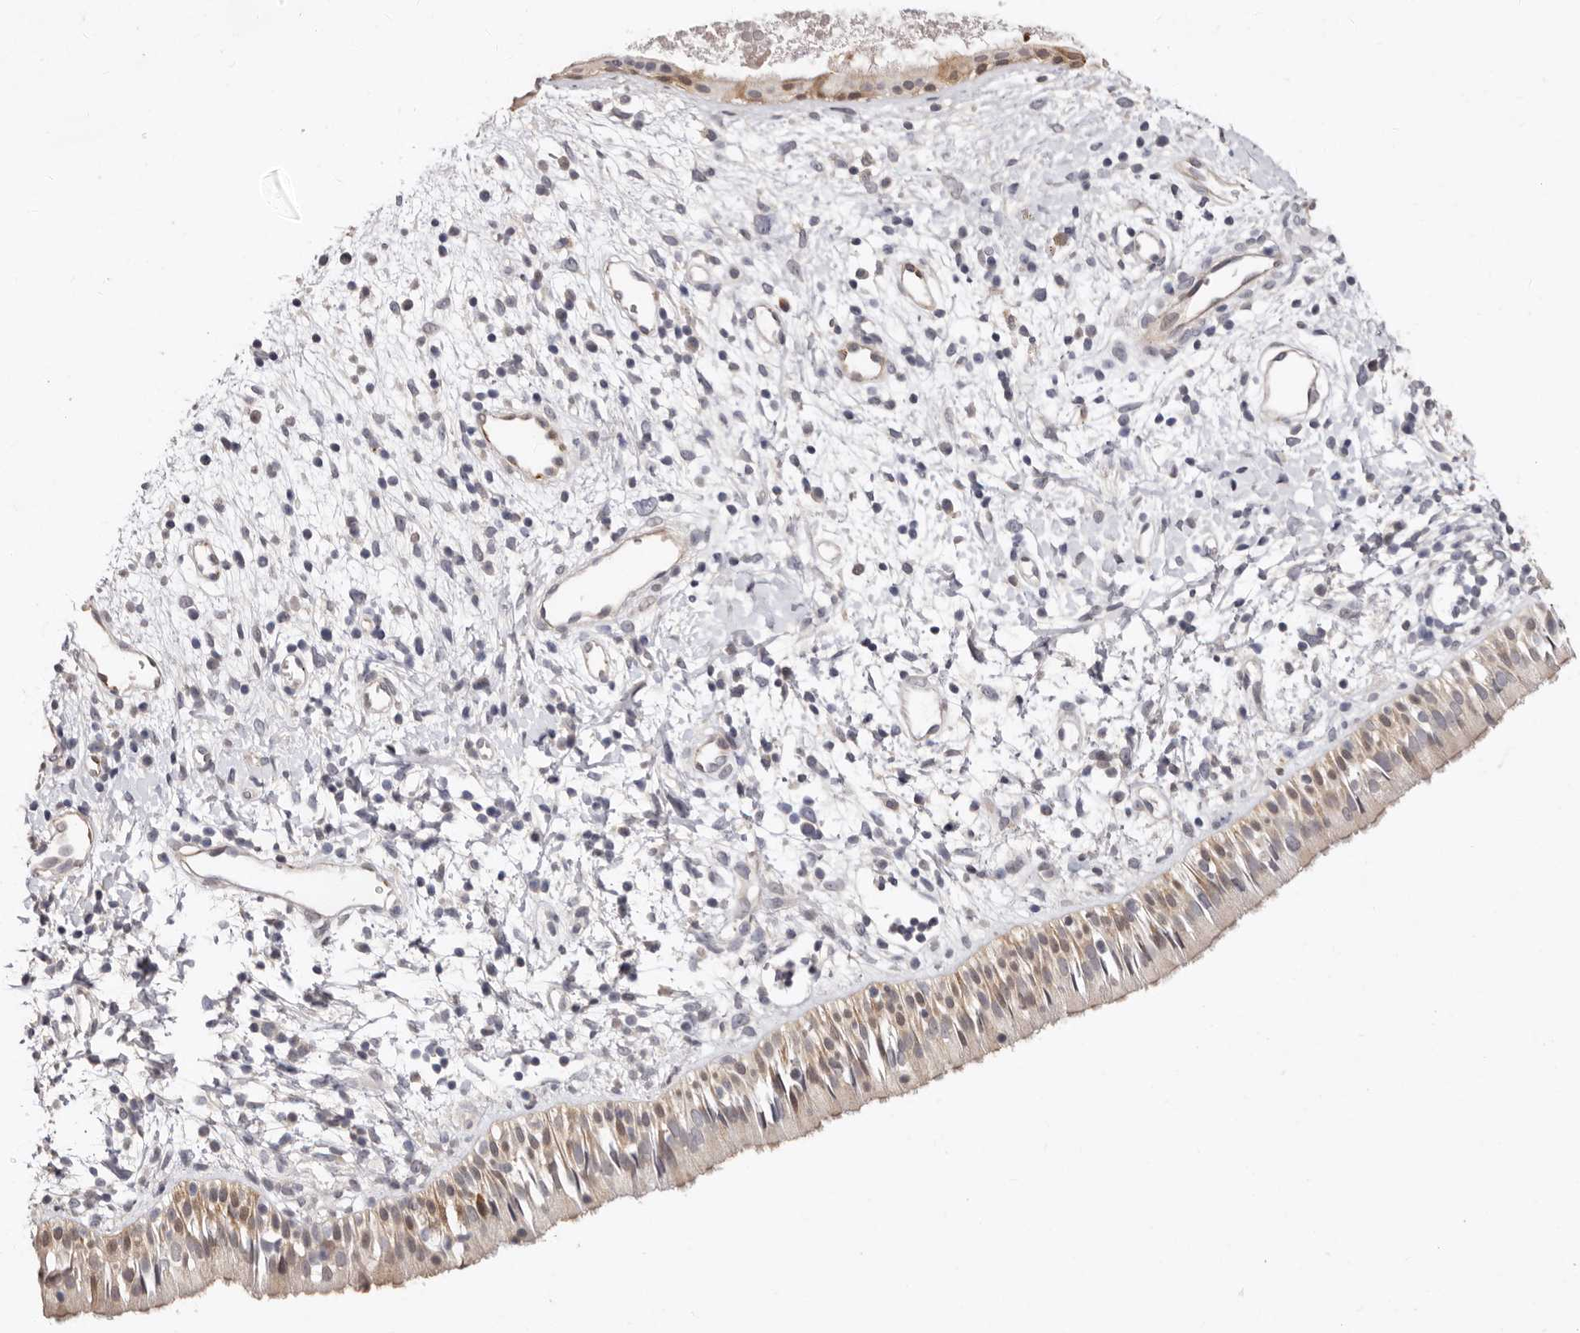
{"staining": {"intensity": "weak", "quantity": "<25%", "location": "cytoplasmic/membranous"}, "tissue": "nasopharynx", "cell_type": "Respiratory epithelial cells", "image_type": "normal", "snomed": [{"axis": "morphology", "description": "Normal tissue, NOS"}, {"axis": "topography", "description": "Nasopharynx"}], "caption": "DAB (3,3'-diaminobenzidine) immunohistochemical staining of normal nasopharynx displays no significant positivity in respiratory epithelial cells. (Immunohistochemistry, brightfield microscopy, high magnification).", "gene": "SULT1E1", "patient": {"sex": "male", "age": 22}}